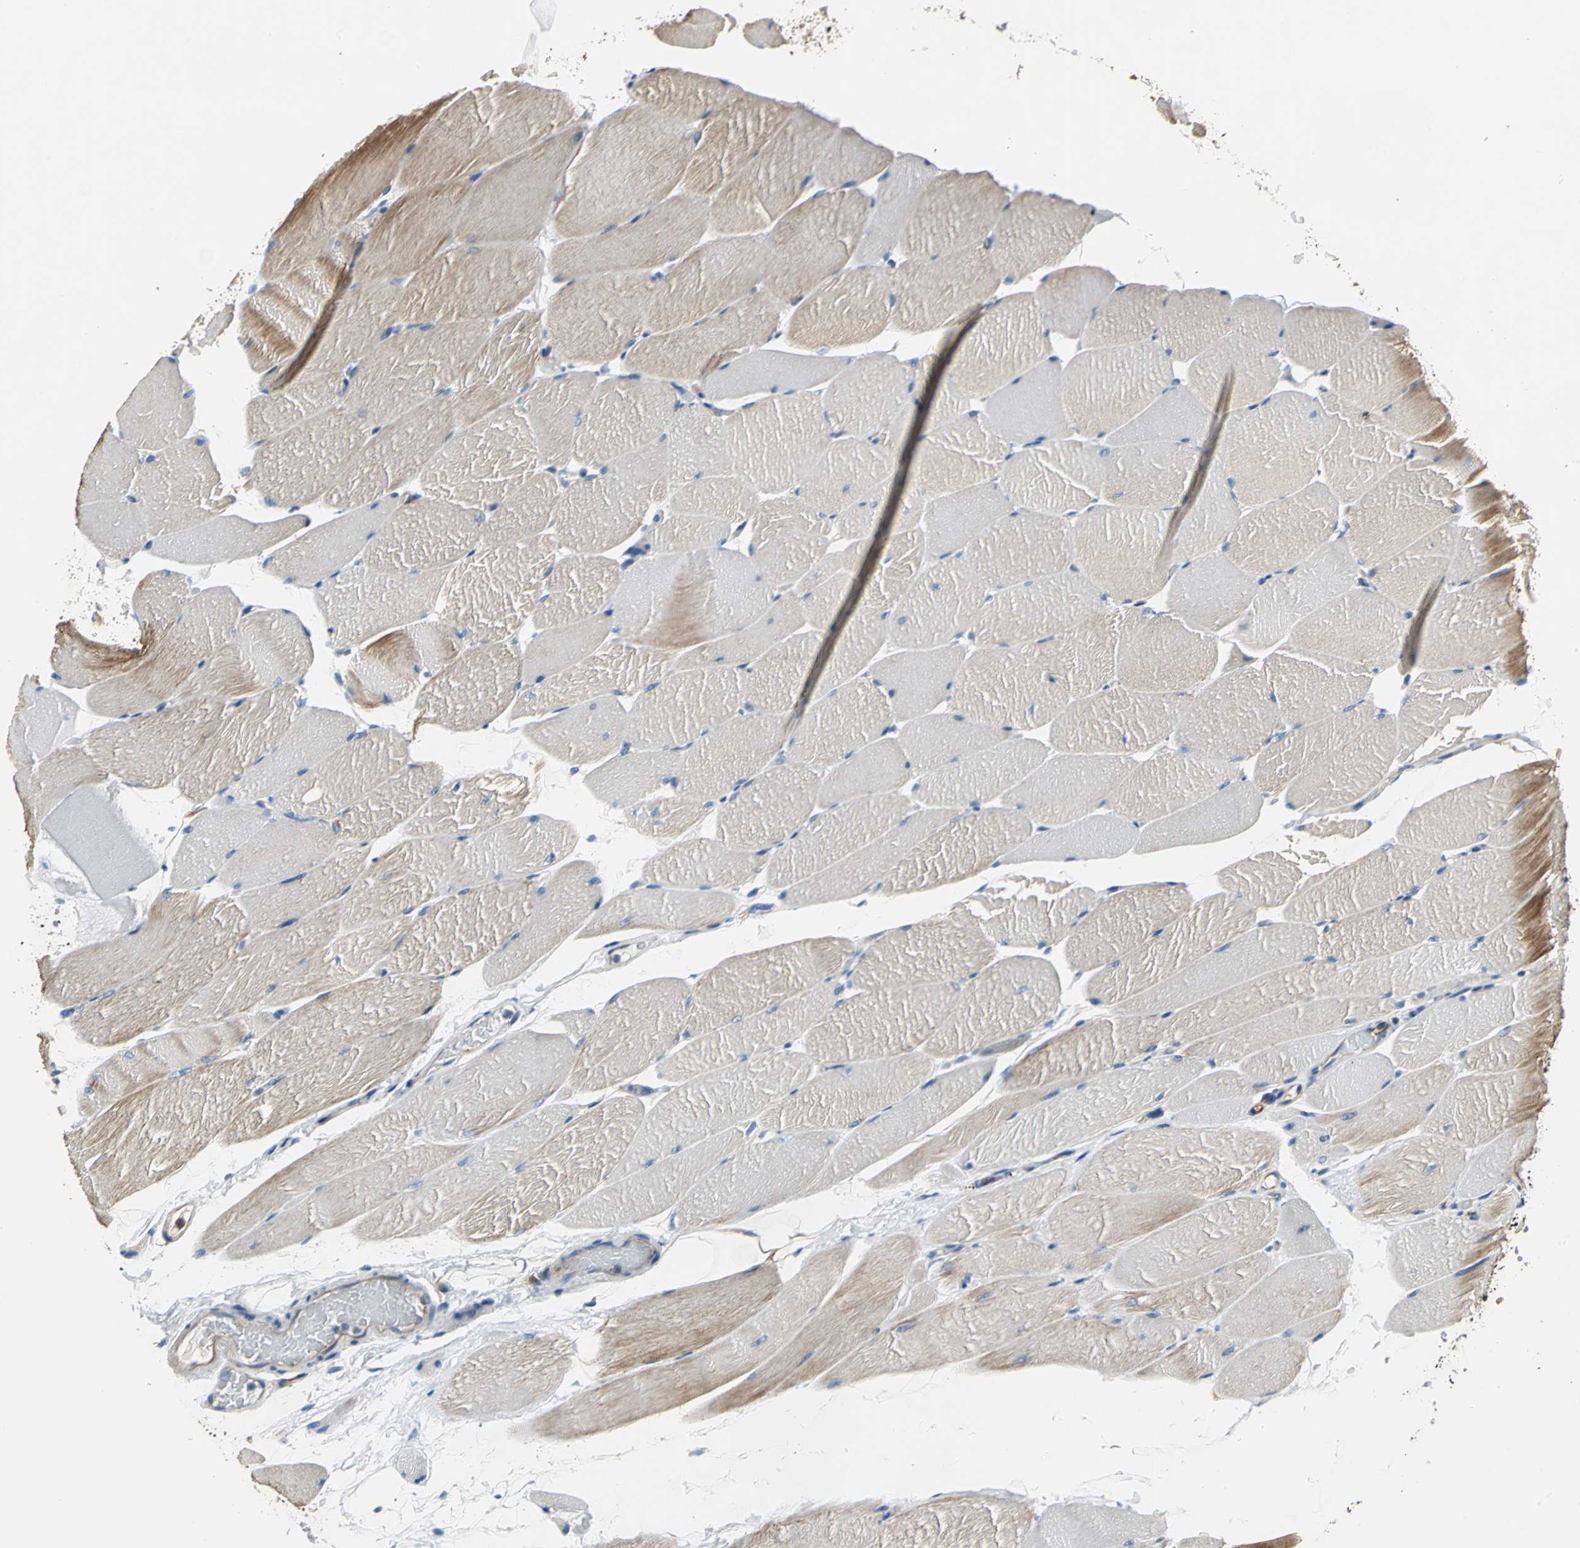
{"staining": {"intensity": "moderate", "quantity": "25%-75%", "location": "cytoplasmic/membranous"}, "tissue": "skeletal muscle", "cell_type": "Myocytes", "image_type": "normal", "snomed": [{"axis": "morphology", "description": "Normal tissue, NOS"}, {"axis": "topography", "description": "Skeletal muscle"}, {"axis": "topography", "description": "Parathyroid gland"}], "caption": "Skeletal muscle stained for a protein exhibits moderate cytoplasmic/membranous positivity in myocytes. Ihc stains the protein in brown and the nuclei are stained blue.", "gene": "ENSG00000285130", "patient": {"sex": "female", "age": 37}}